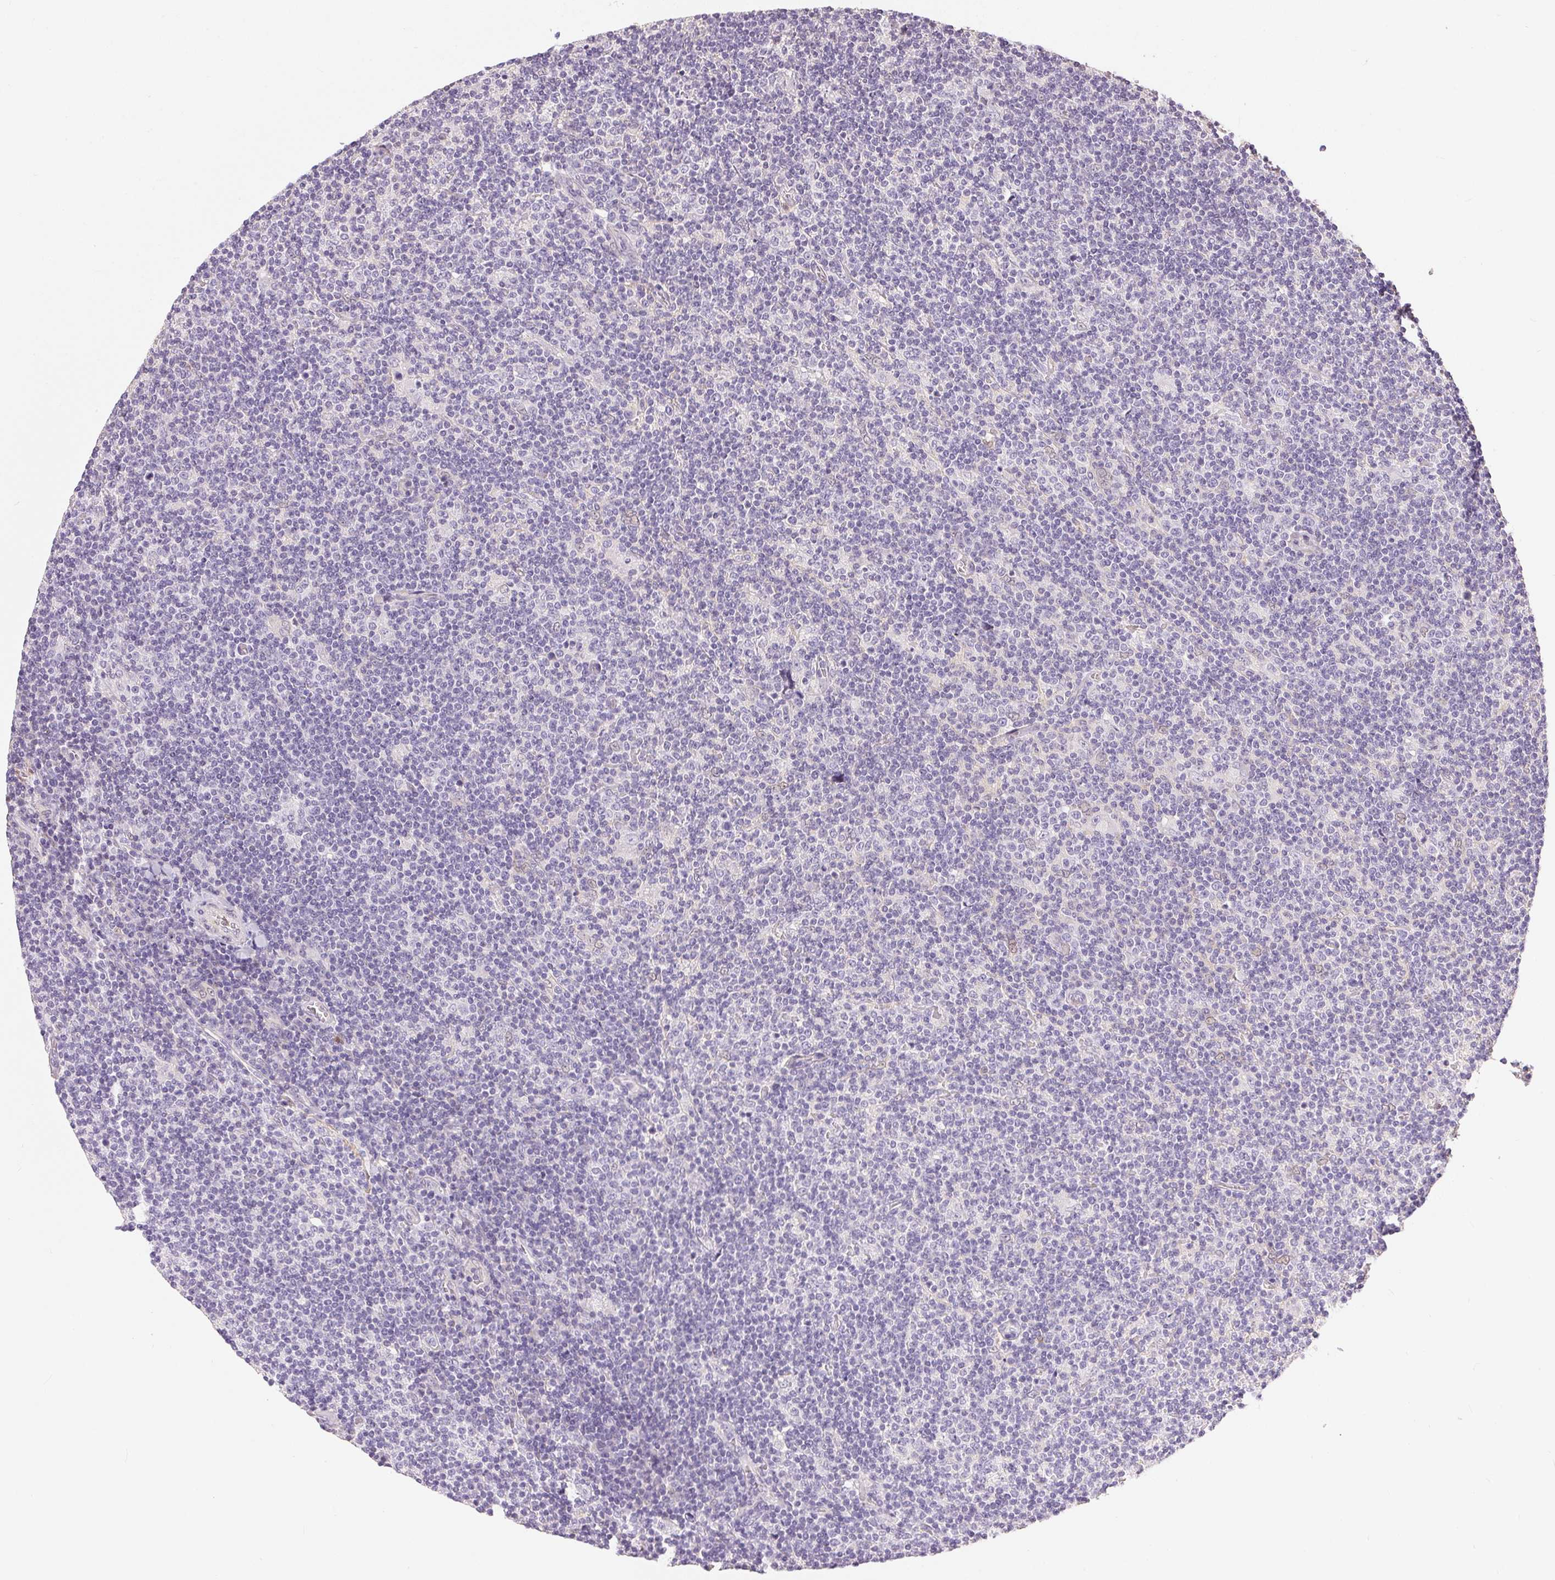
{"staining": {"intensity": "negative", "quantity": "none", "location": "none"}, "tissue": "lymphoma", "cell_type": "Tumor cells", "image_type": "cancer", "snomed": [{"axis": "morphology", "description": "Hodgkin's disease, NOS"}, {"axis": "topography", "description": "Lymph node"}], "caption": "The photomicrograph exhibits no significant positivity in tumor cells of Hodgkin's disease.", "gene": "S100A3", "patient": {"sex": "male", "age": 40}}